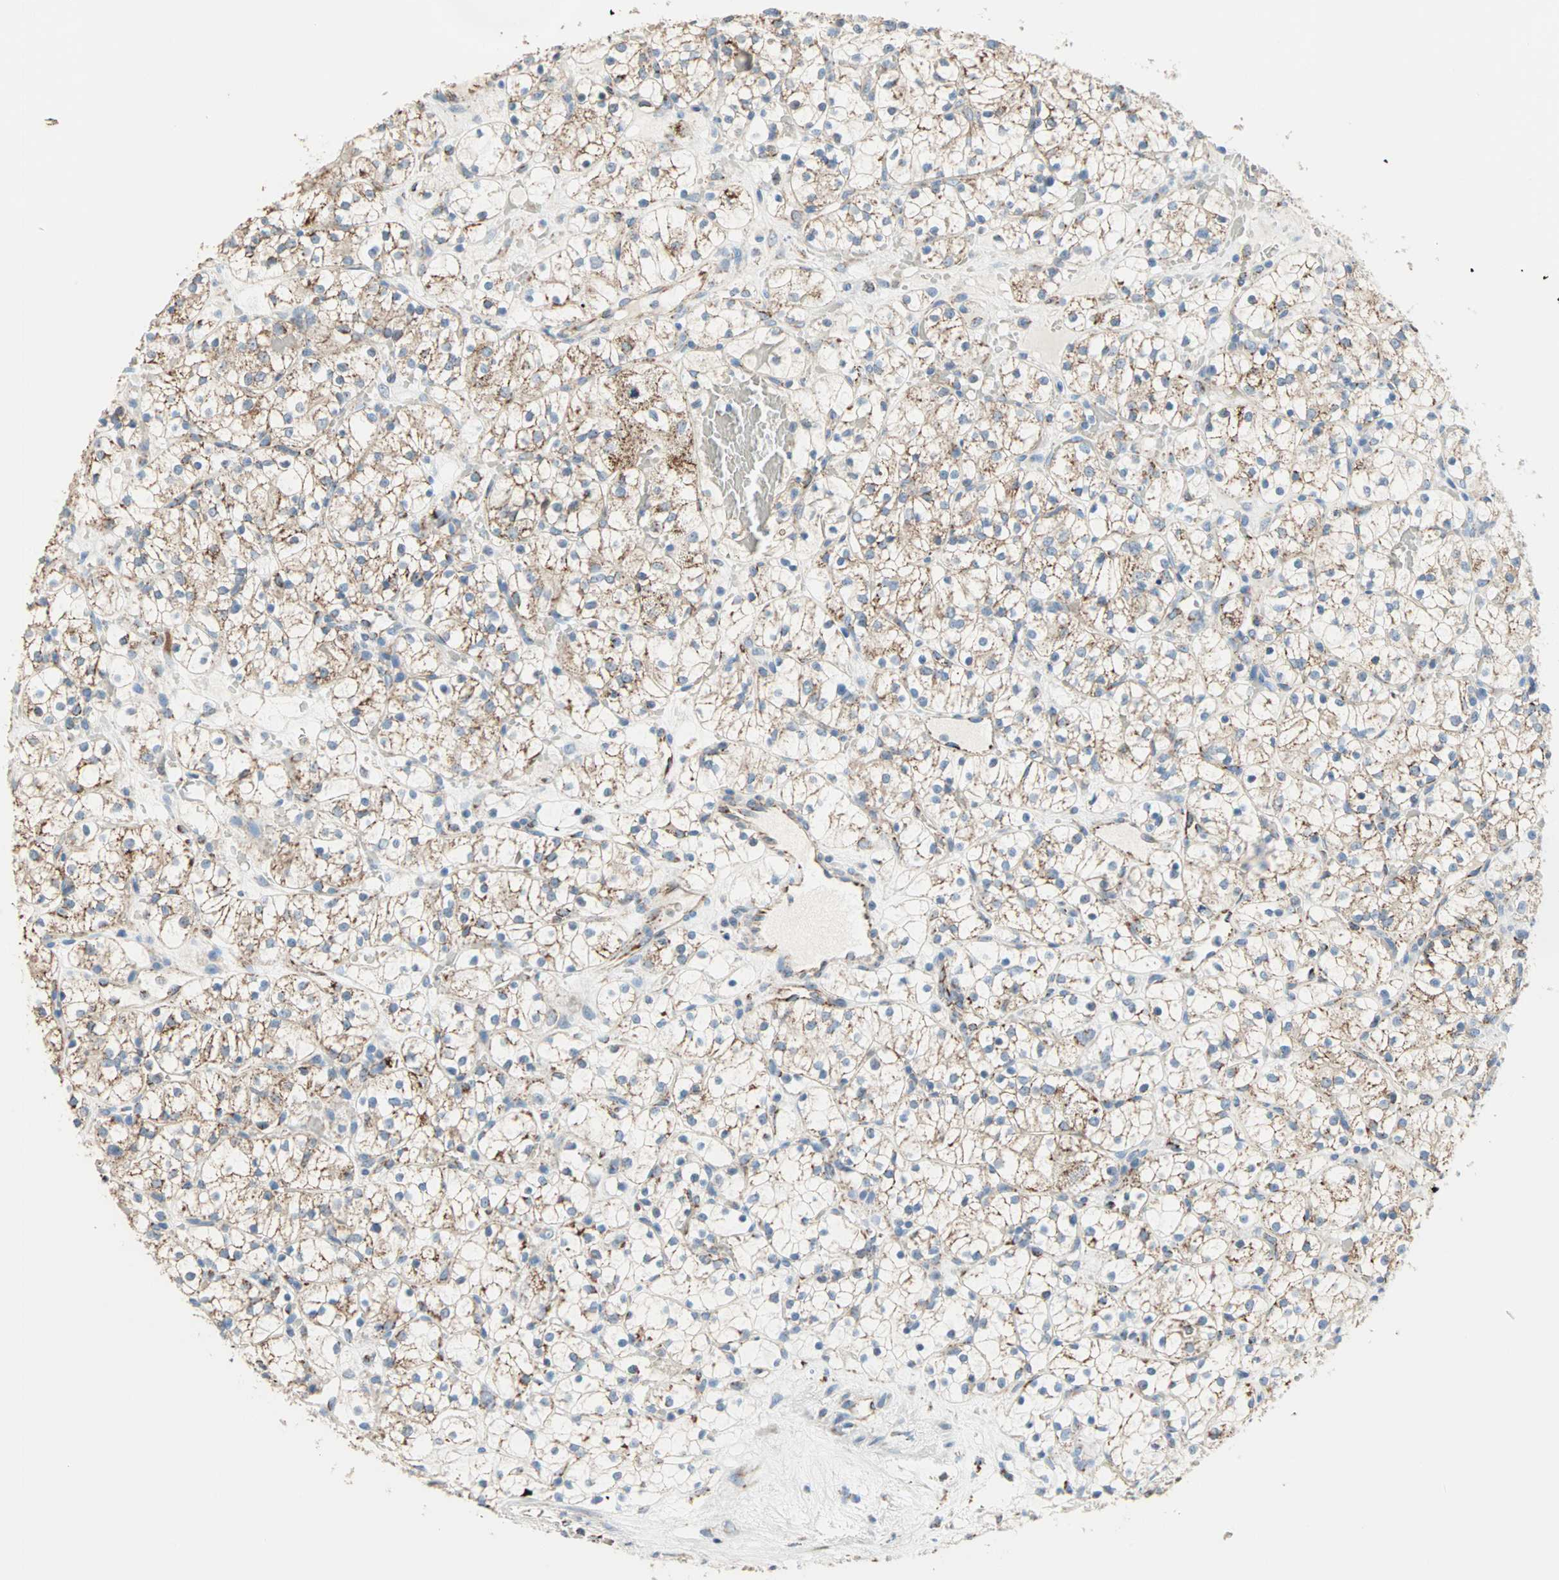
{"staining": {"intensity": "moderate", "quantity": ">75%", "location": "cytoplasmic/membranous"}, "tissue": "renal cancer", "cell_type": "Tumor cells", "image_type": "cancer", "snomed": [{"axis": "morphology", "description": "Adenocarcinoma, NOS"}, {"axis": "topography", "description": "Kidney"}], "caption": "A histopathology image showing moderate cytoplasmic/membranous expression in about >75% of tumor cells in renal cancer, as visualized by brown immunohistochemical staining.", "gene": "TST", "patient": {"sex": "female", "age": 60}}